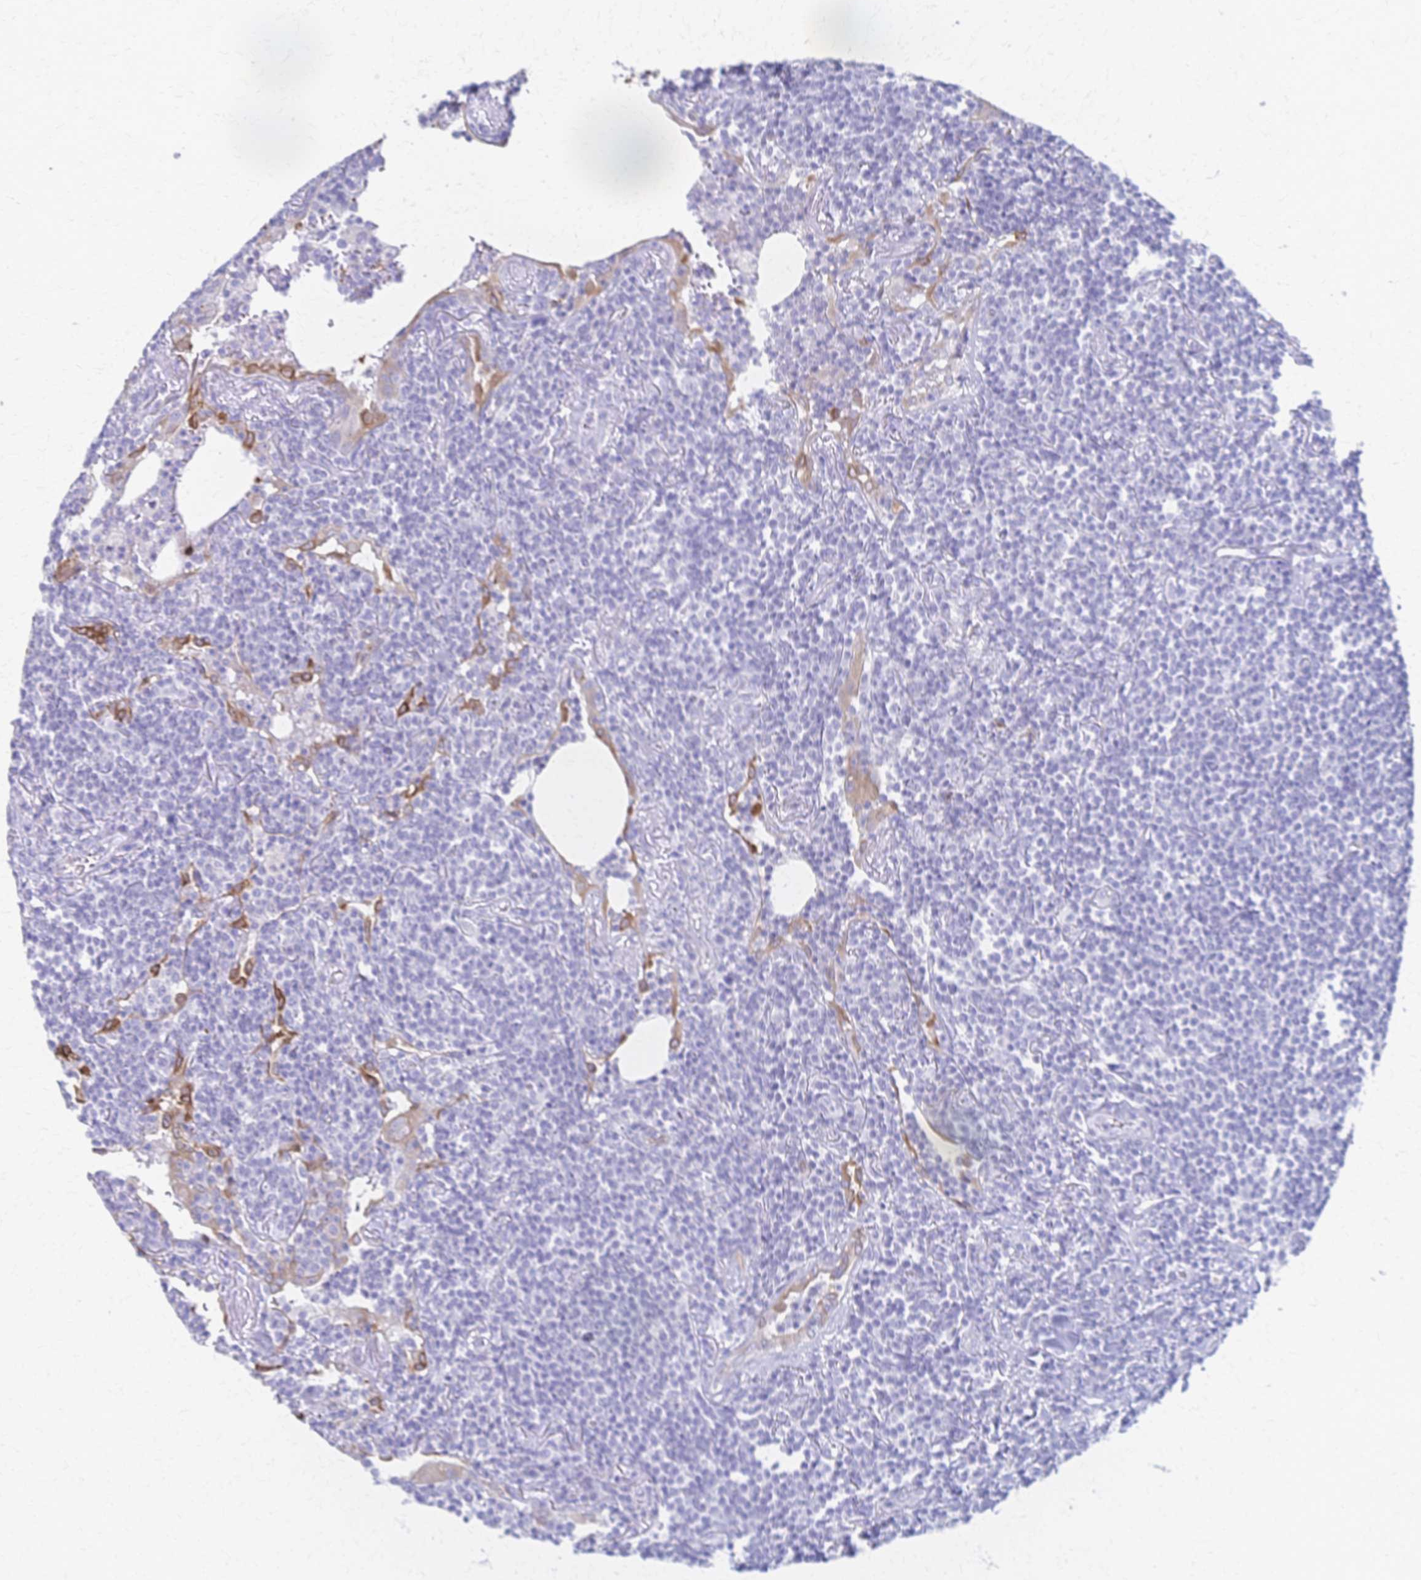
{"staining": {"intensity": "negative", "quantity": "none", "location": "none"}, "tissue": "lymphoma", "cell_type": "Tumor cells", "image_type": "cancer", "snomed": [{"axis": "morphology", "description": "Malignant lymphoma, non-Hodgkin's type, Low grade"}, {"axis": "topography", "description": "Lung"}], "caption": "There is no significant expression in tumor cells of lymphoma.", "gene": "CYB5A", "patient": {"sex": "female", "age": 71}}